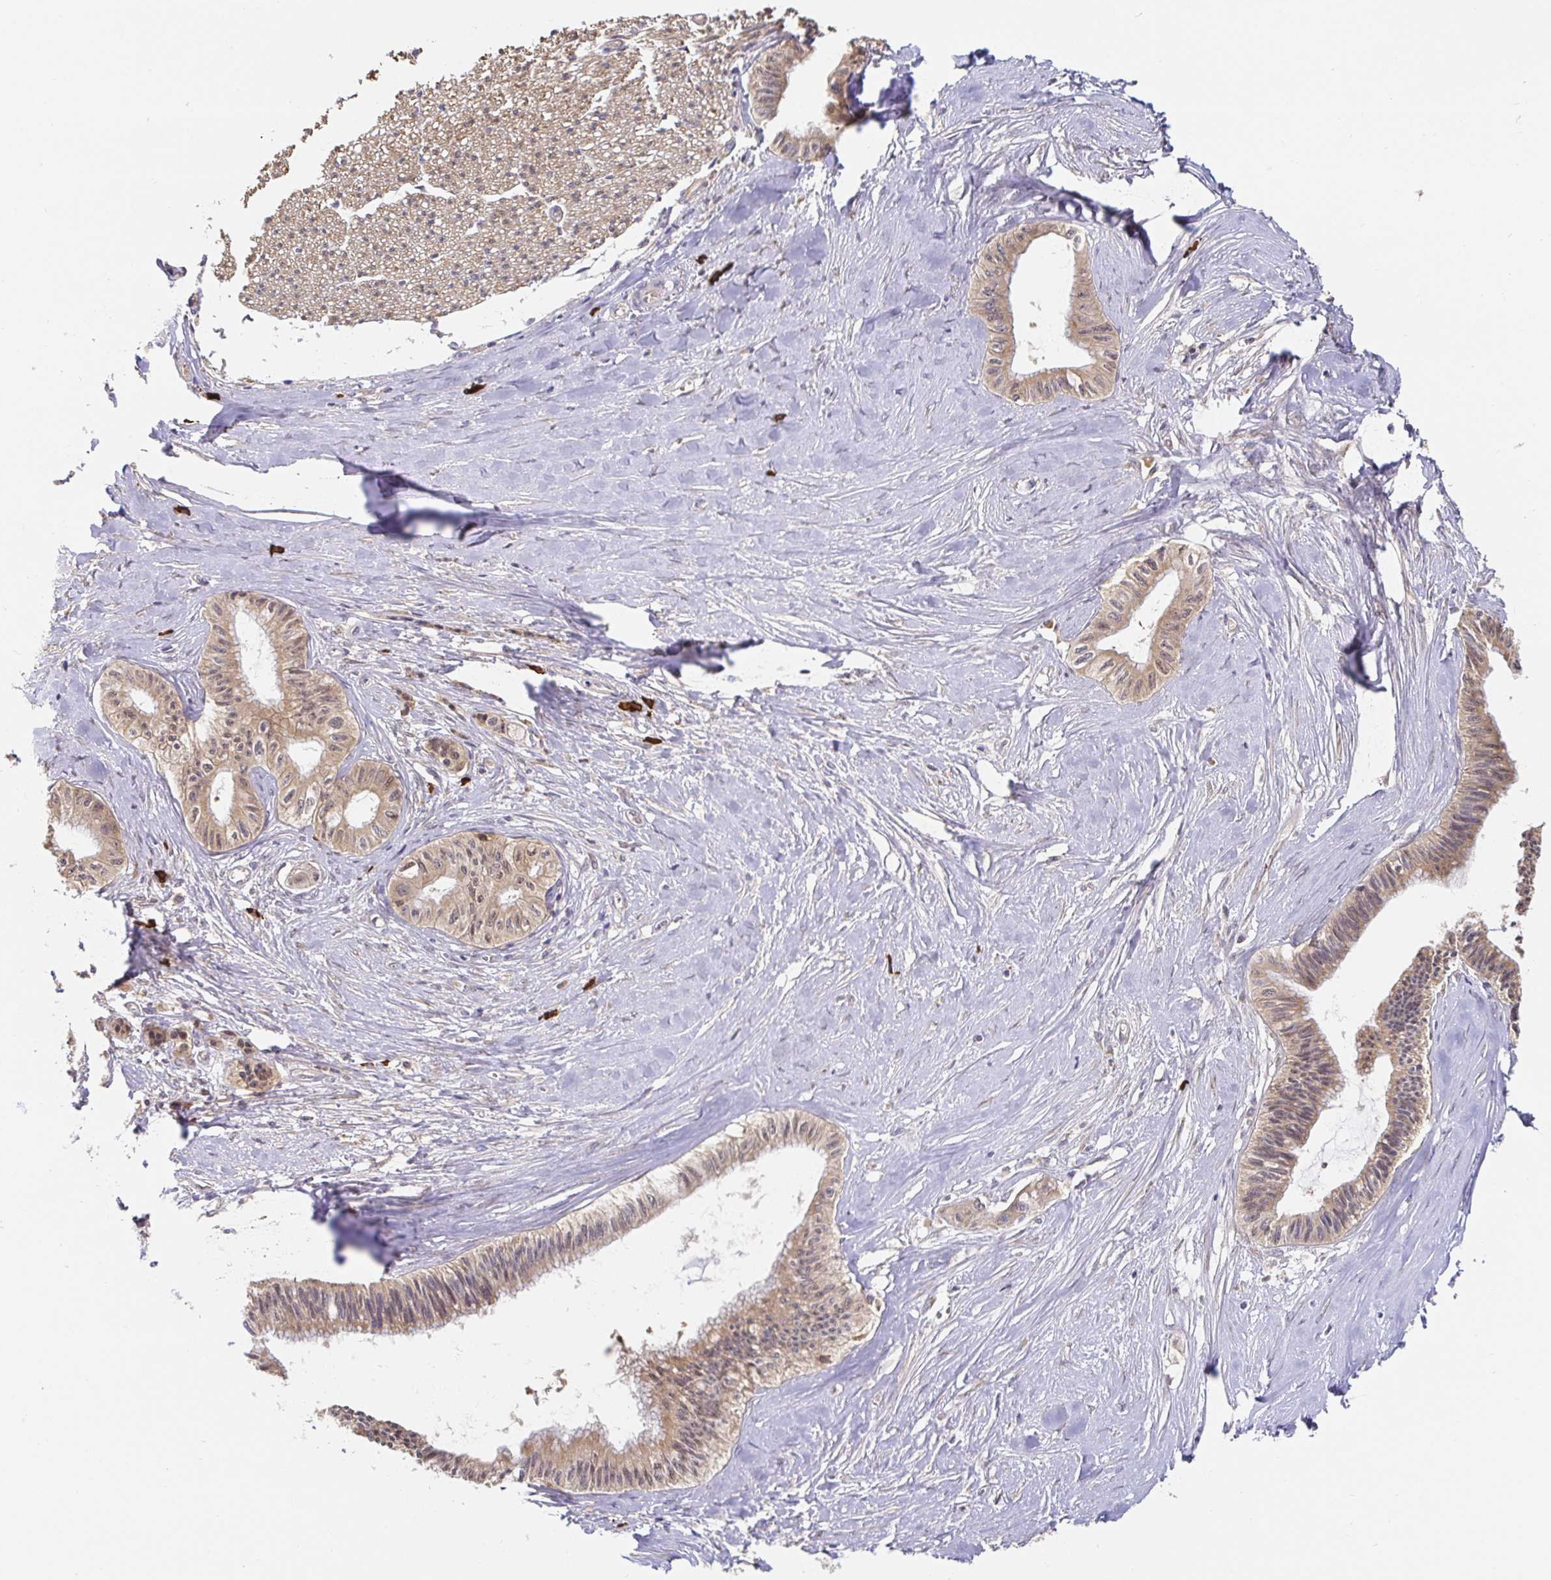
{"staining": {"intensity": "weak", "quantity": ">75%", "location": "cytoplasmic/membranous"}, "tissue": "pancreatic cancer", "cell_type": "Tumor cells", "image_type": "cancer", "snomed": [{"axis": "morphology", "description": "Adenocarcinoma, NOS"}, {"axis": "topography", "description": "Pancreas"}], "caption": "This histopathology image displays immunohistochemistry (IHC) staining of human pancreatic adenocarcinoma, with low weak cytoplasmic/membranous expression in about >75% of tumor cells.", "gene": "HAGH", "patient": {"sex": "male", "age": 71}}